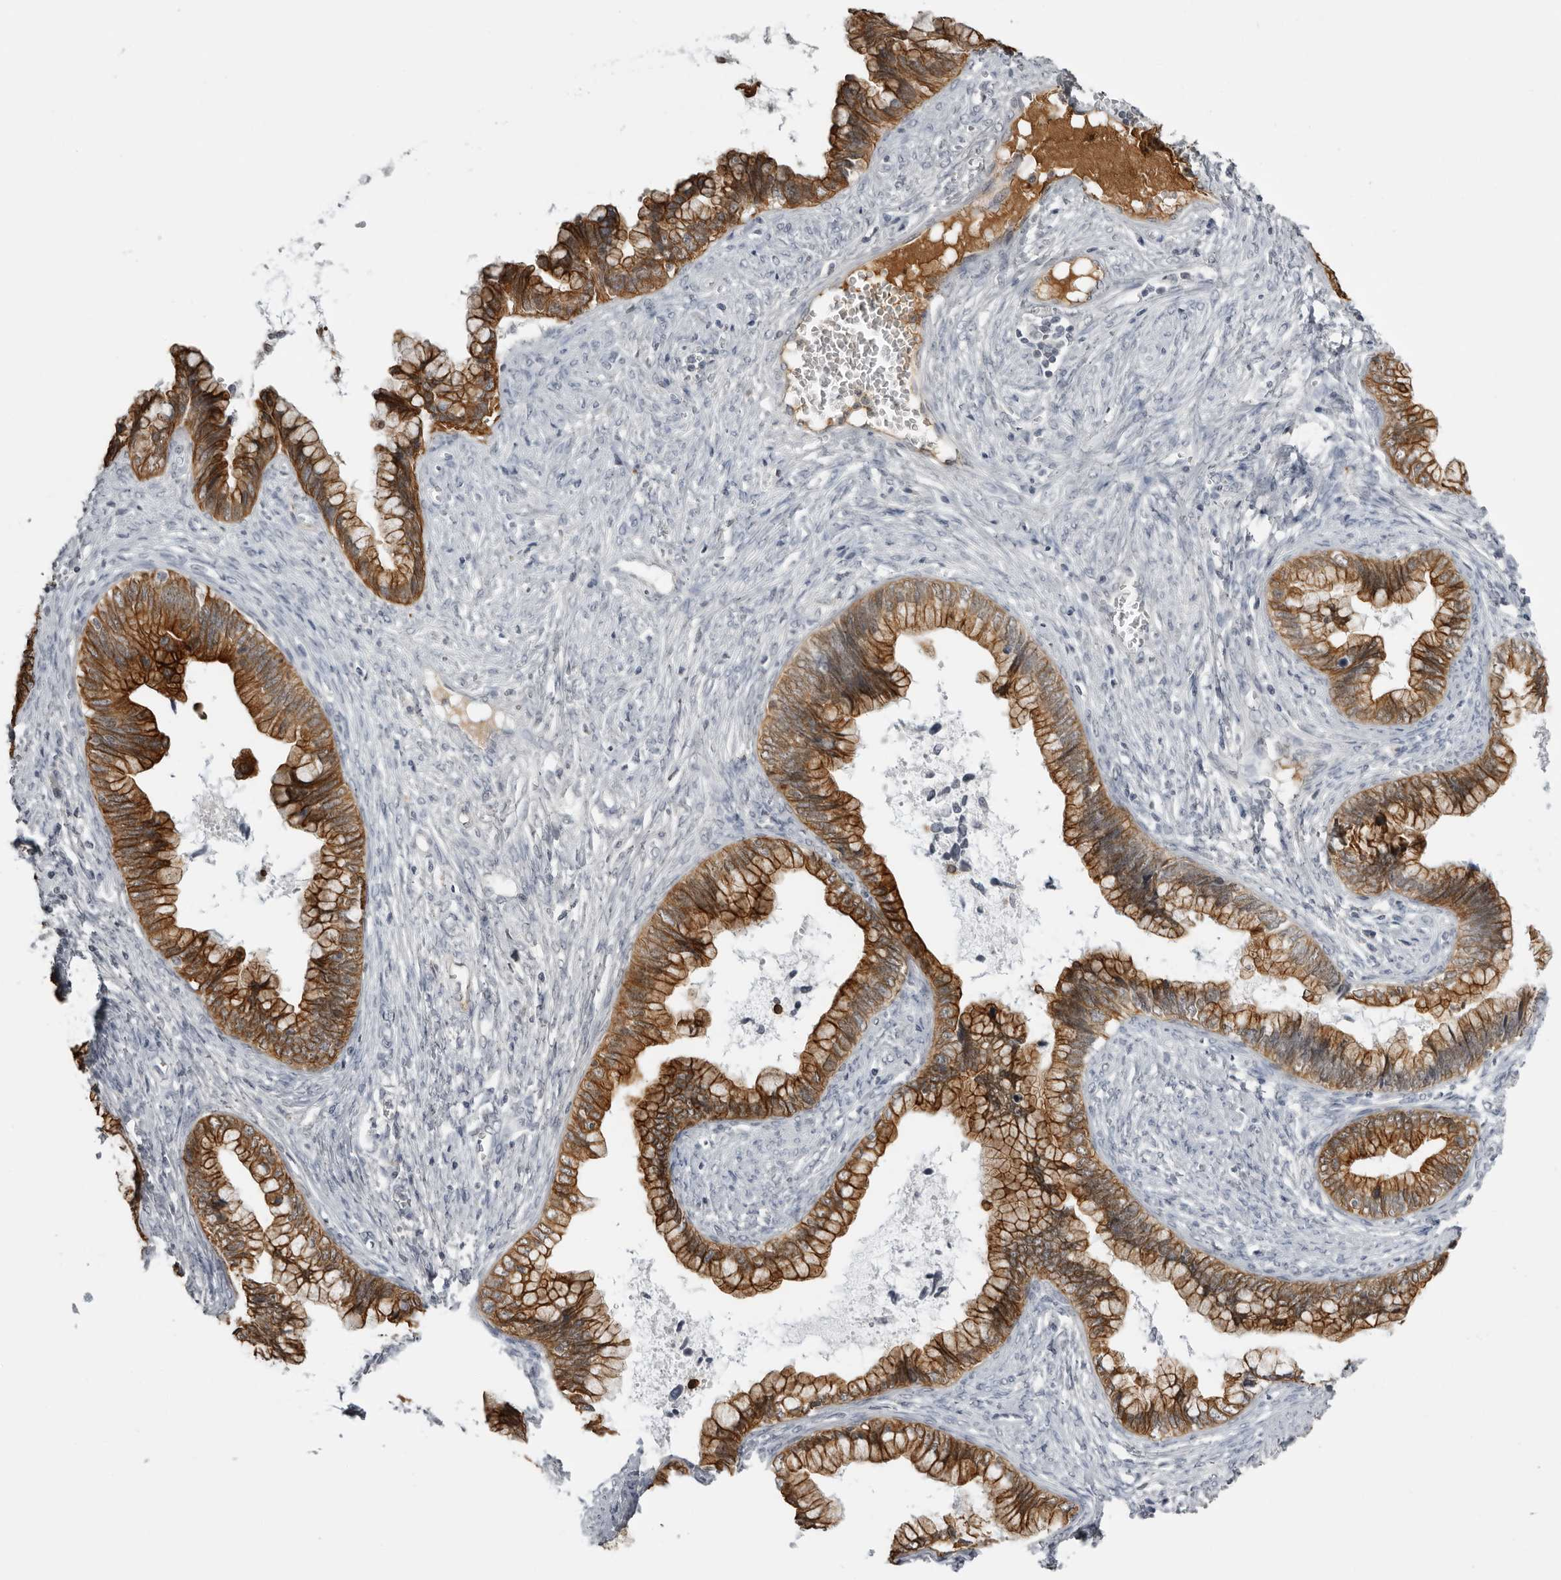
{"staining": {"intensity": "strong", "quantity": ">75%", "location": "cytoplasmic/membranous"}, "tissue": "cervical cancer", "cell_type": "Tumor cells", "image_type": "cancer", "snomed": [{"axis": "morphology", "description": "Adenocarcinoma, NOS"}, {"axis": "topography", "description": "Cervix"}], "caption": "Human cervical cancer stained with a protein marker exhibits strong staining in tumor cells.", "gene": "SERPINF2", "patient": {"sex": "female", "age": 44}}